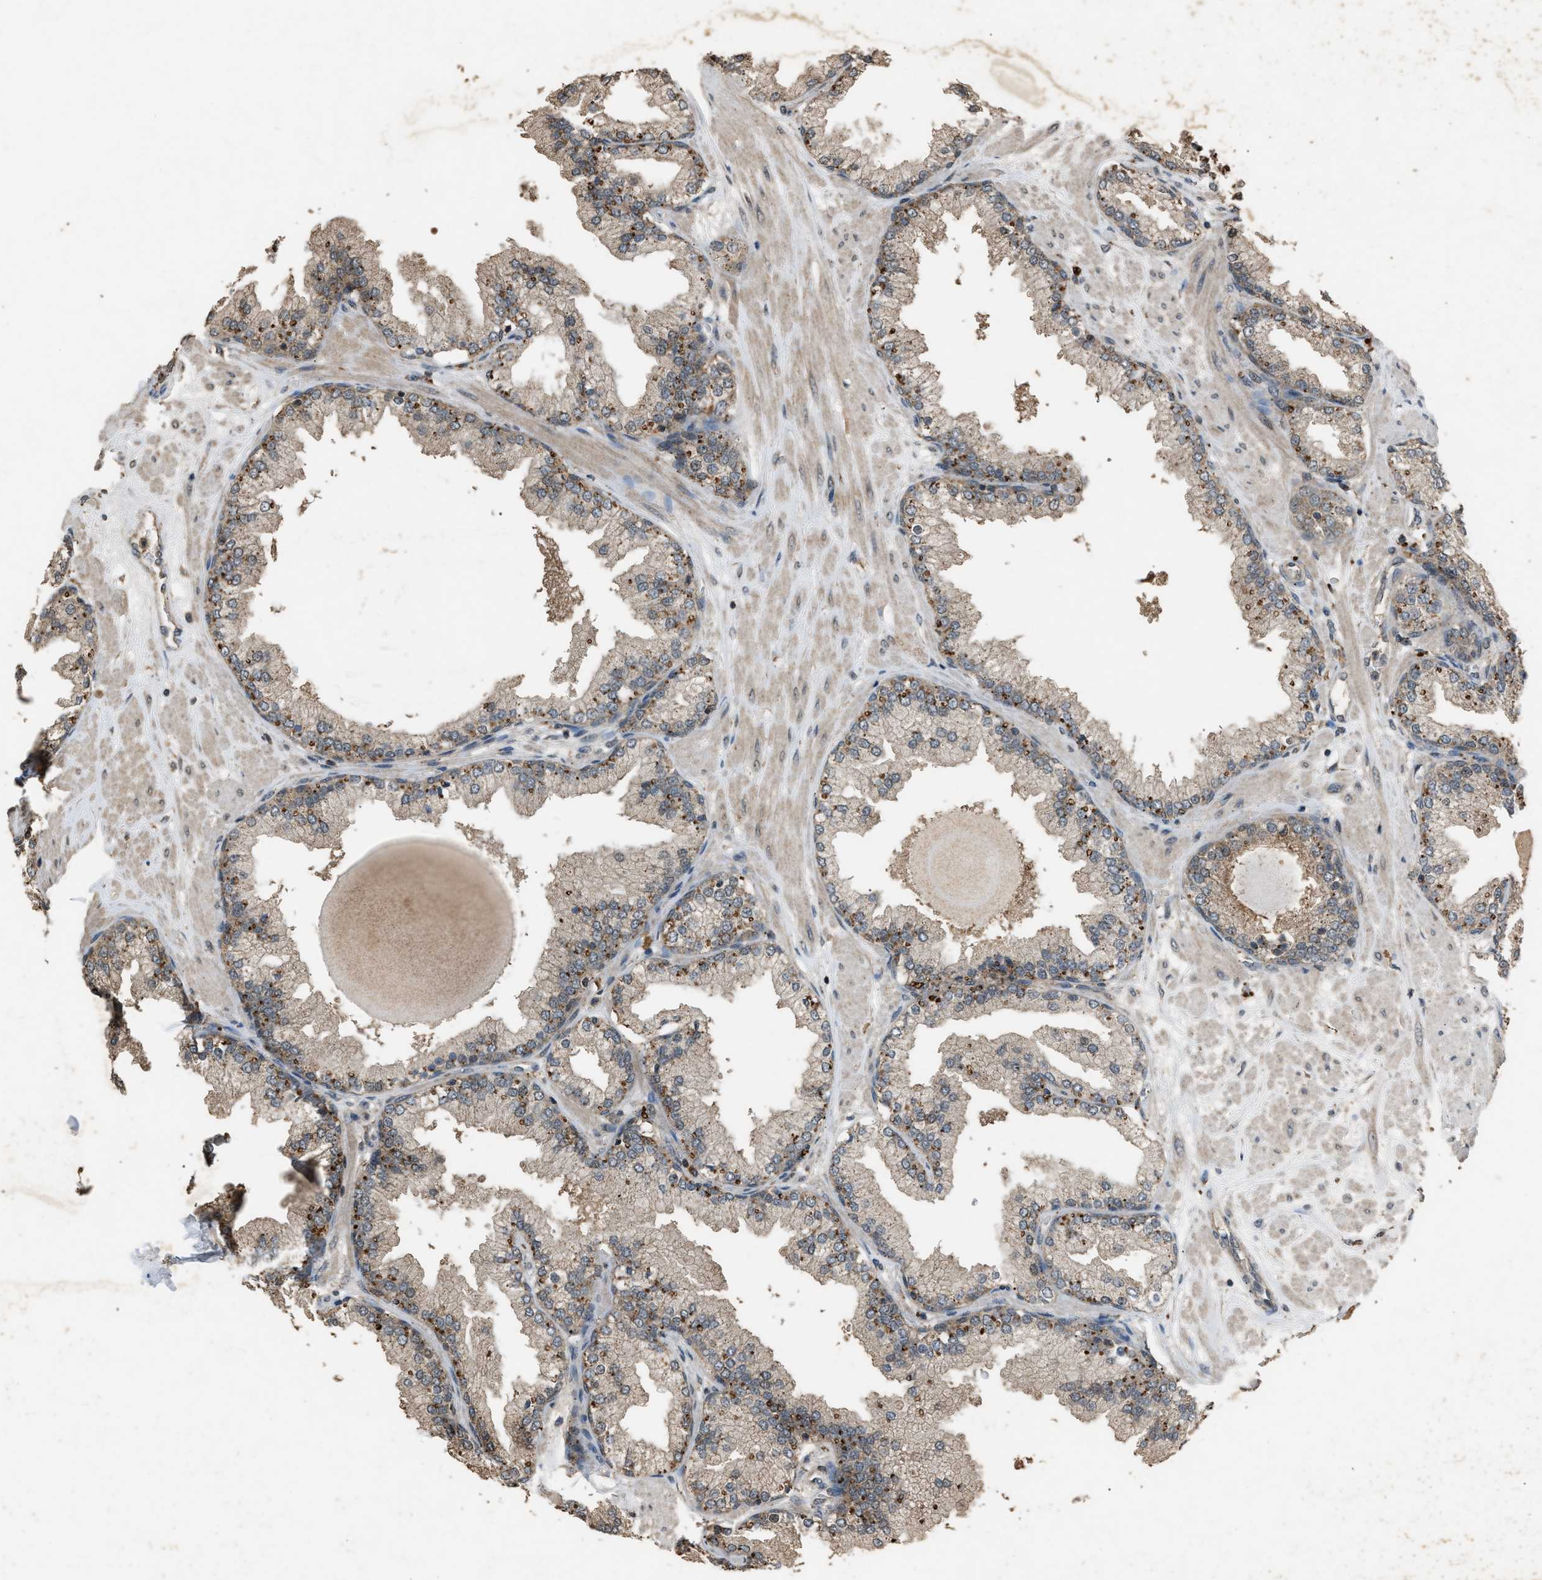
{"staining": {"intensity": "moderate", "quantity": ">75%", "location": "cytoplasmic/membranous"}, "tissue": "prostate", "cell_type": "Glandular cells", "image_type": "normal", "snomed": [{"axis": "morphology", "description": "Normal tissue, NOS"}, {"axis": "topography", "description": "Prostate"}], "caption": "This histopathology image displays immunohistochemistry staining of unremarkable prostate, with medium moderate cytoplasmic/membranous positivity in approximately >75% of glandular cells.", "gene": "PSMD1", "patient": {"sex": "male", "age": 51}}